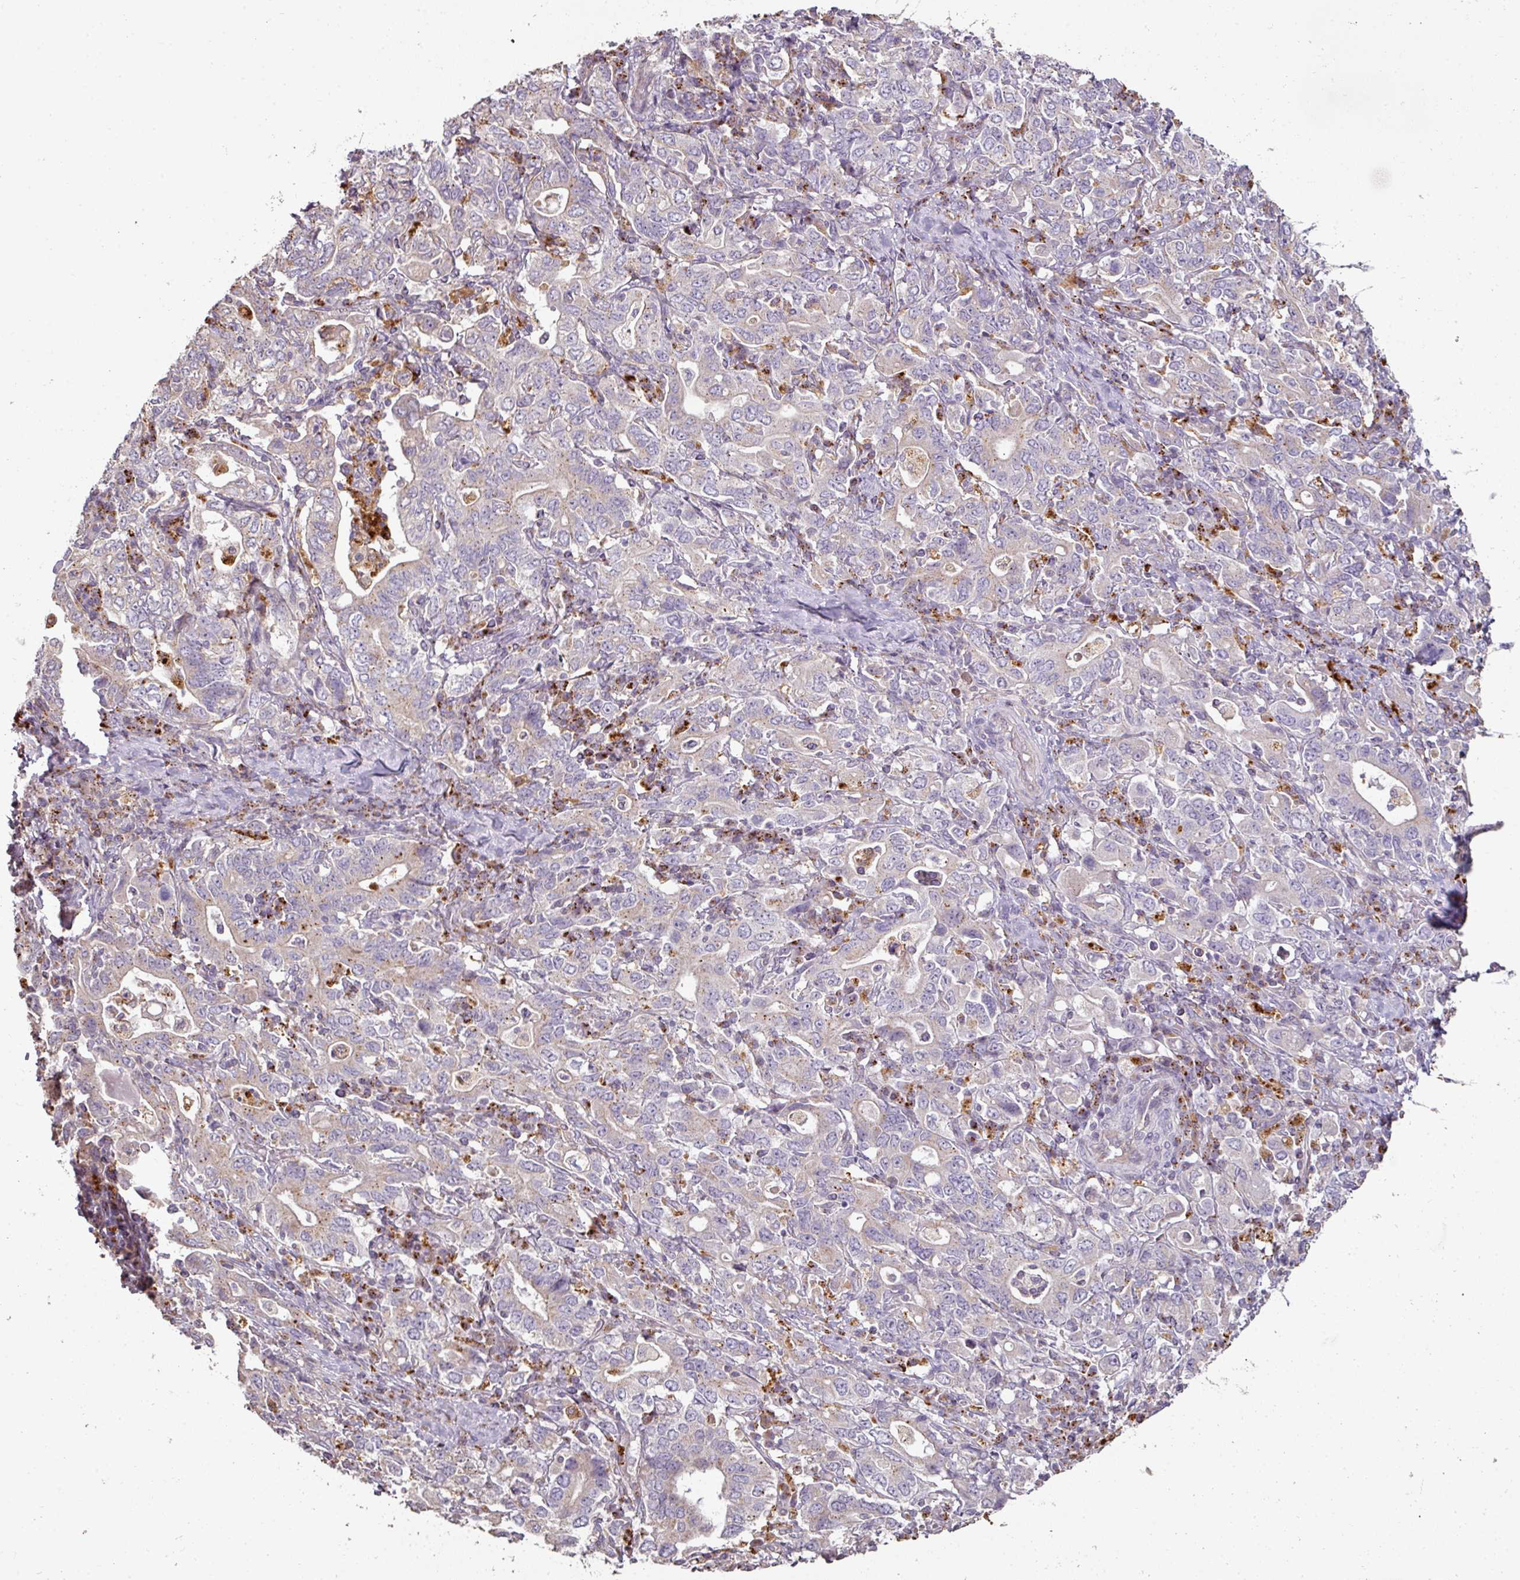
{"staining": {"intensity": "weak", "quantity": "<25%", "location": "cytoplasmic/membranous"}, "tissue": "stomach cancer", "cell_type": "Tumor cells", "image_type": "cancer", "snomed": [{"axis": "morphology", "description": "Adenocarcinoma, NOS"}, {"axis": "topography", "description": "Stomach, upper"}, {"axis": "topography", "description": "Stomach"}], "caption": "The immunohistochemistry micrograph has no significant expression in tumor cells of stomach cancer (adenocarcinoma) tissue.", "gene": "CXCR5", "patient": {"sex": "male", "age": 62}}